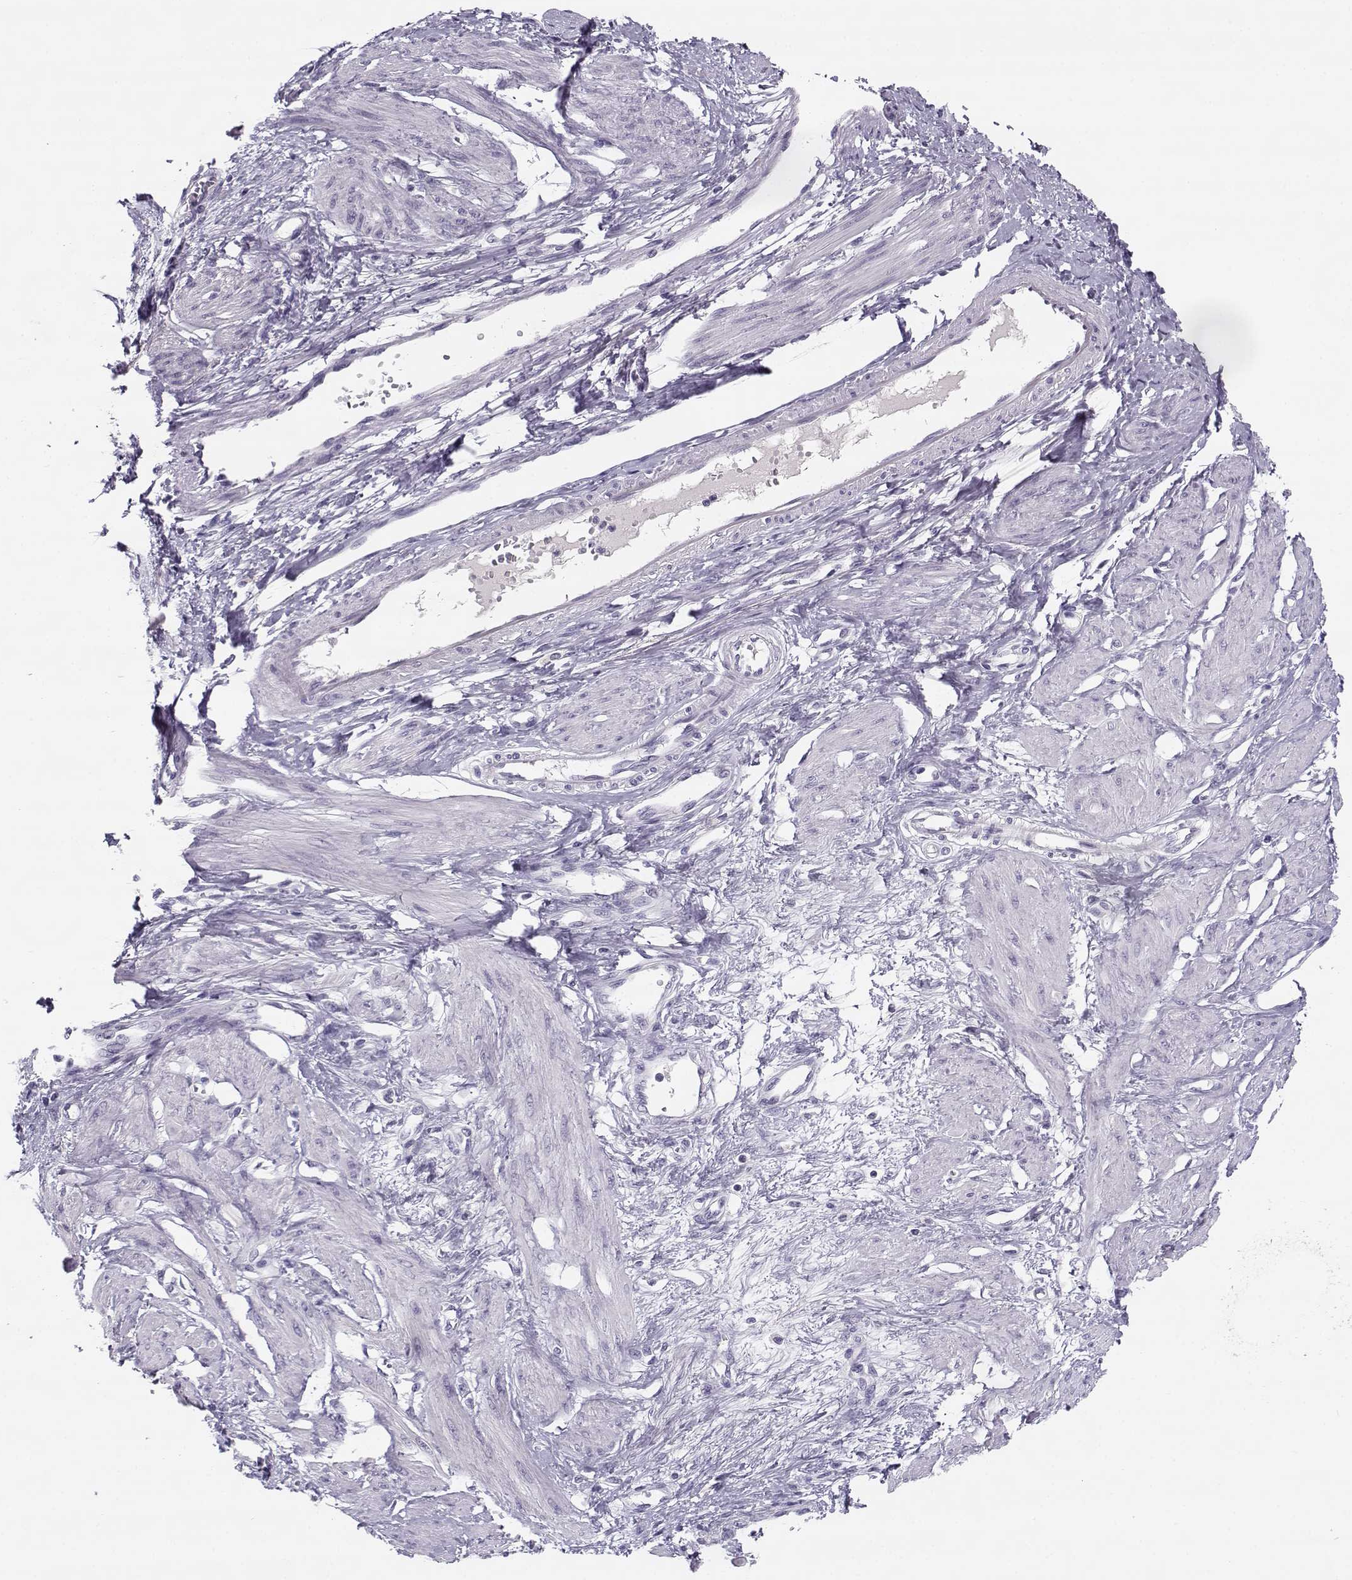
{"staining": {"intensity": "negative", "quantity": "none", "location": "none"}, "tissue": "smooth muscle", "cell_type": "Smooth muscle cells", "image_type": "normal", "snomed": [{"axis": "morphology", "description": "Normal tissue, NOS"}, {"axis": "topography", "description": "Smooth muscle"}, {"axis": "topography", "description": "Uterus"}], "caption": "Photomicrograph shows no protein positivity in smooth muscle cells of normal smooth muscle.", "gene": "CFAP77", "patient": {"sex": "female", "age": 39}}